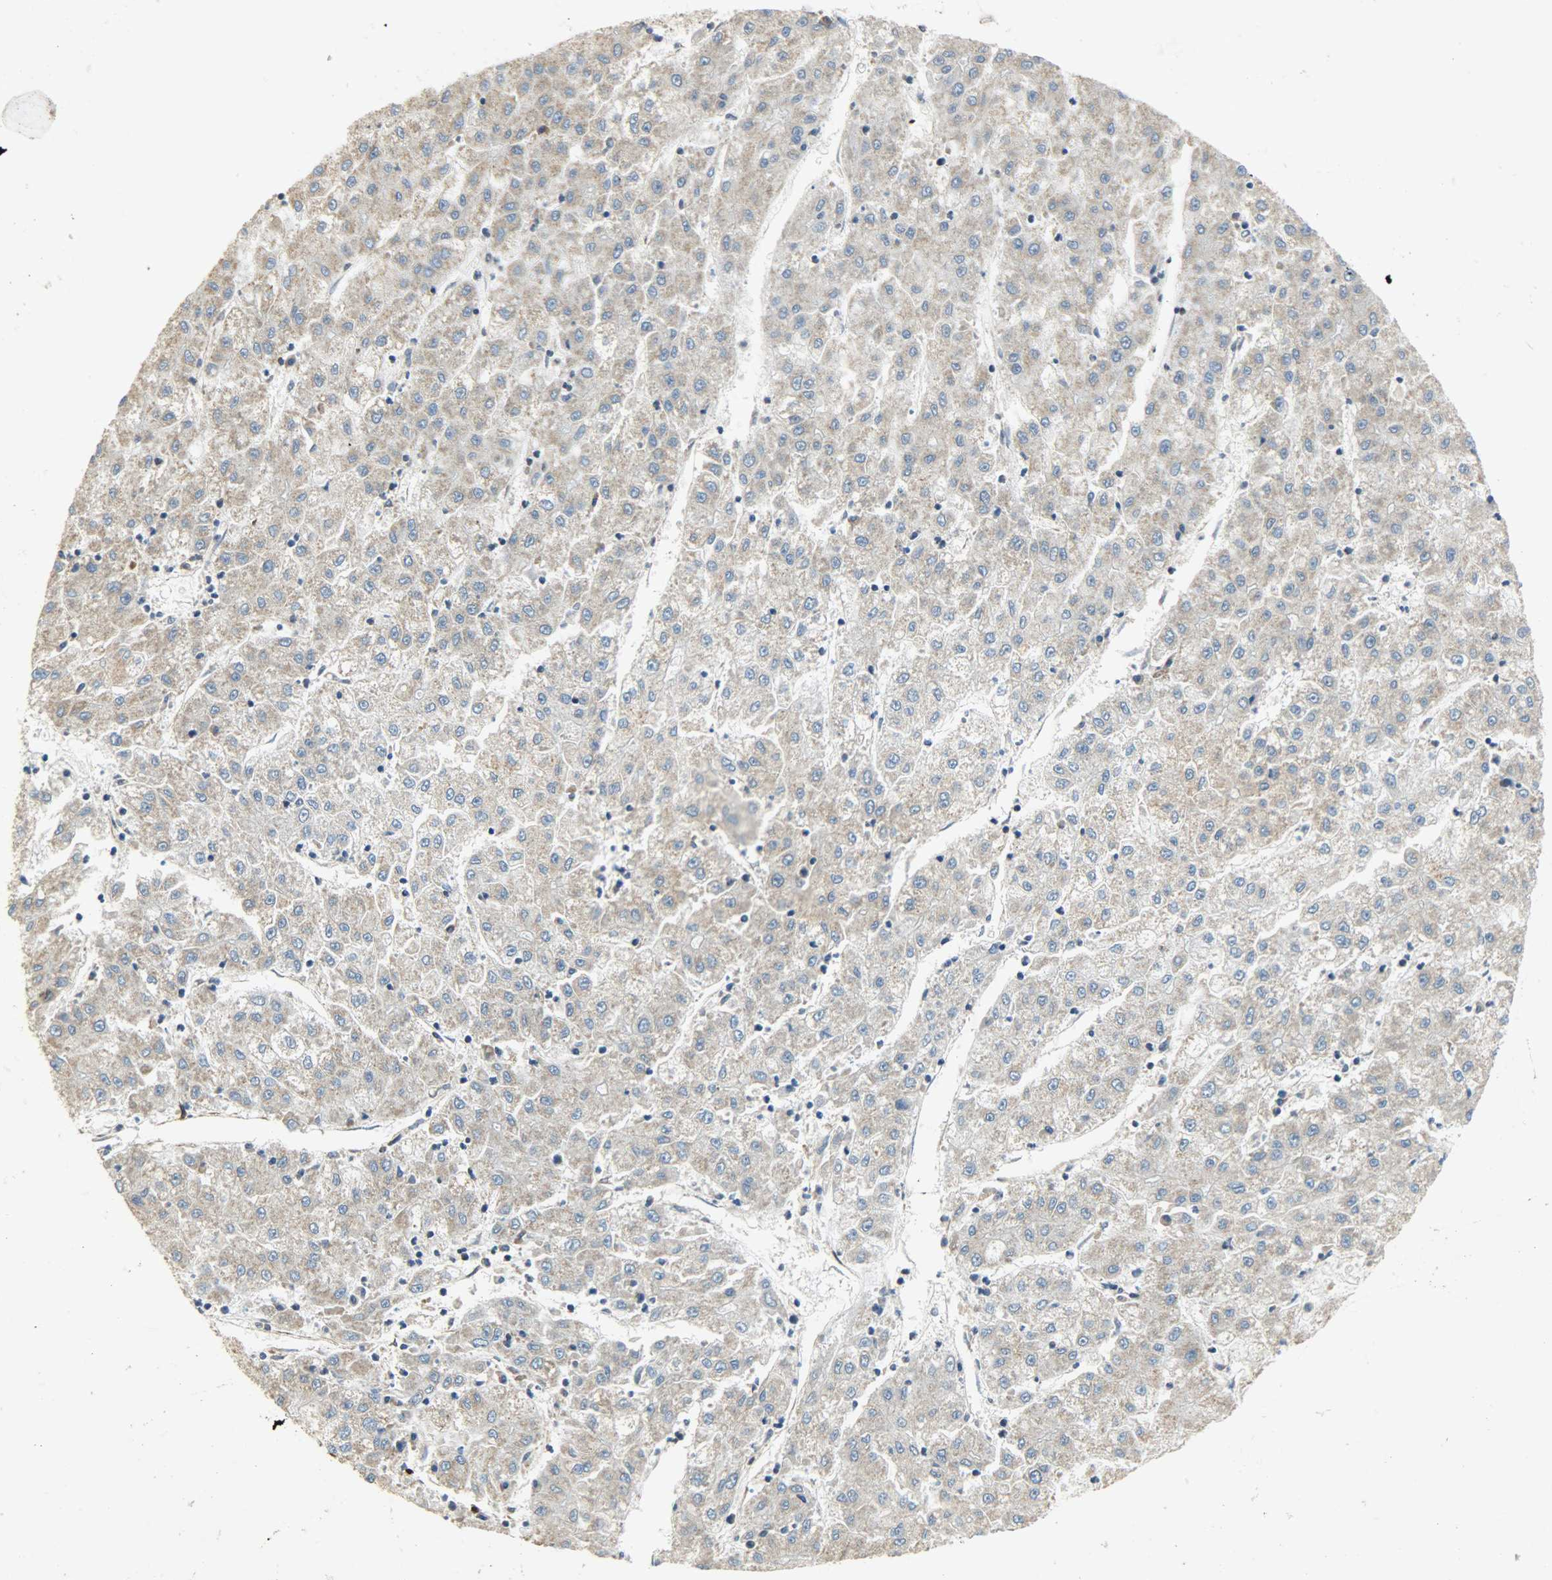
{"staining": {"intensity": "moderate", "quantity": "25%-75%", "location": "cytoplasmic/membranous"}, "tissue": "liver cancer", "cell_type": "Tumor cells", "image_type": "cancer", "snomed": [{"axis": "morphology", "description": "Carcinoma, Hepatocellular, NOS"}, {"axis": "topography", "description": "Liver"}], "caption": "Liver cancer stained for a protein (brown) reveals moderate cytoplasmic/membranous positive staining in about 25%-75% of tumor cells.", "gene": "C1orf198", "patient": {"sex": "male", "age": 72}}